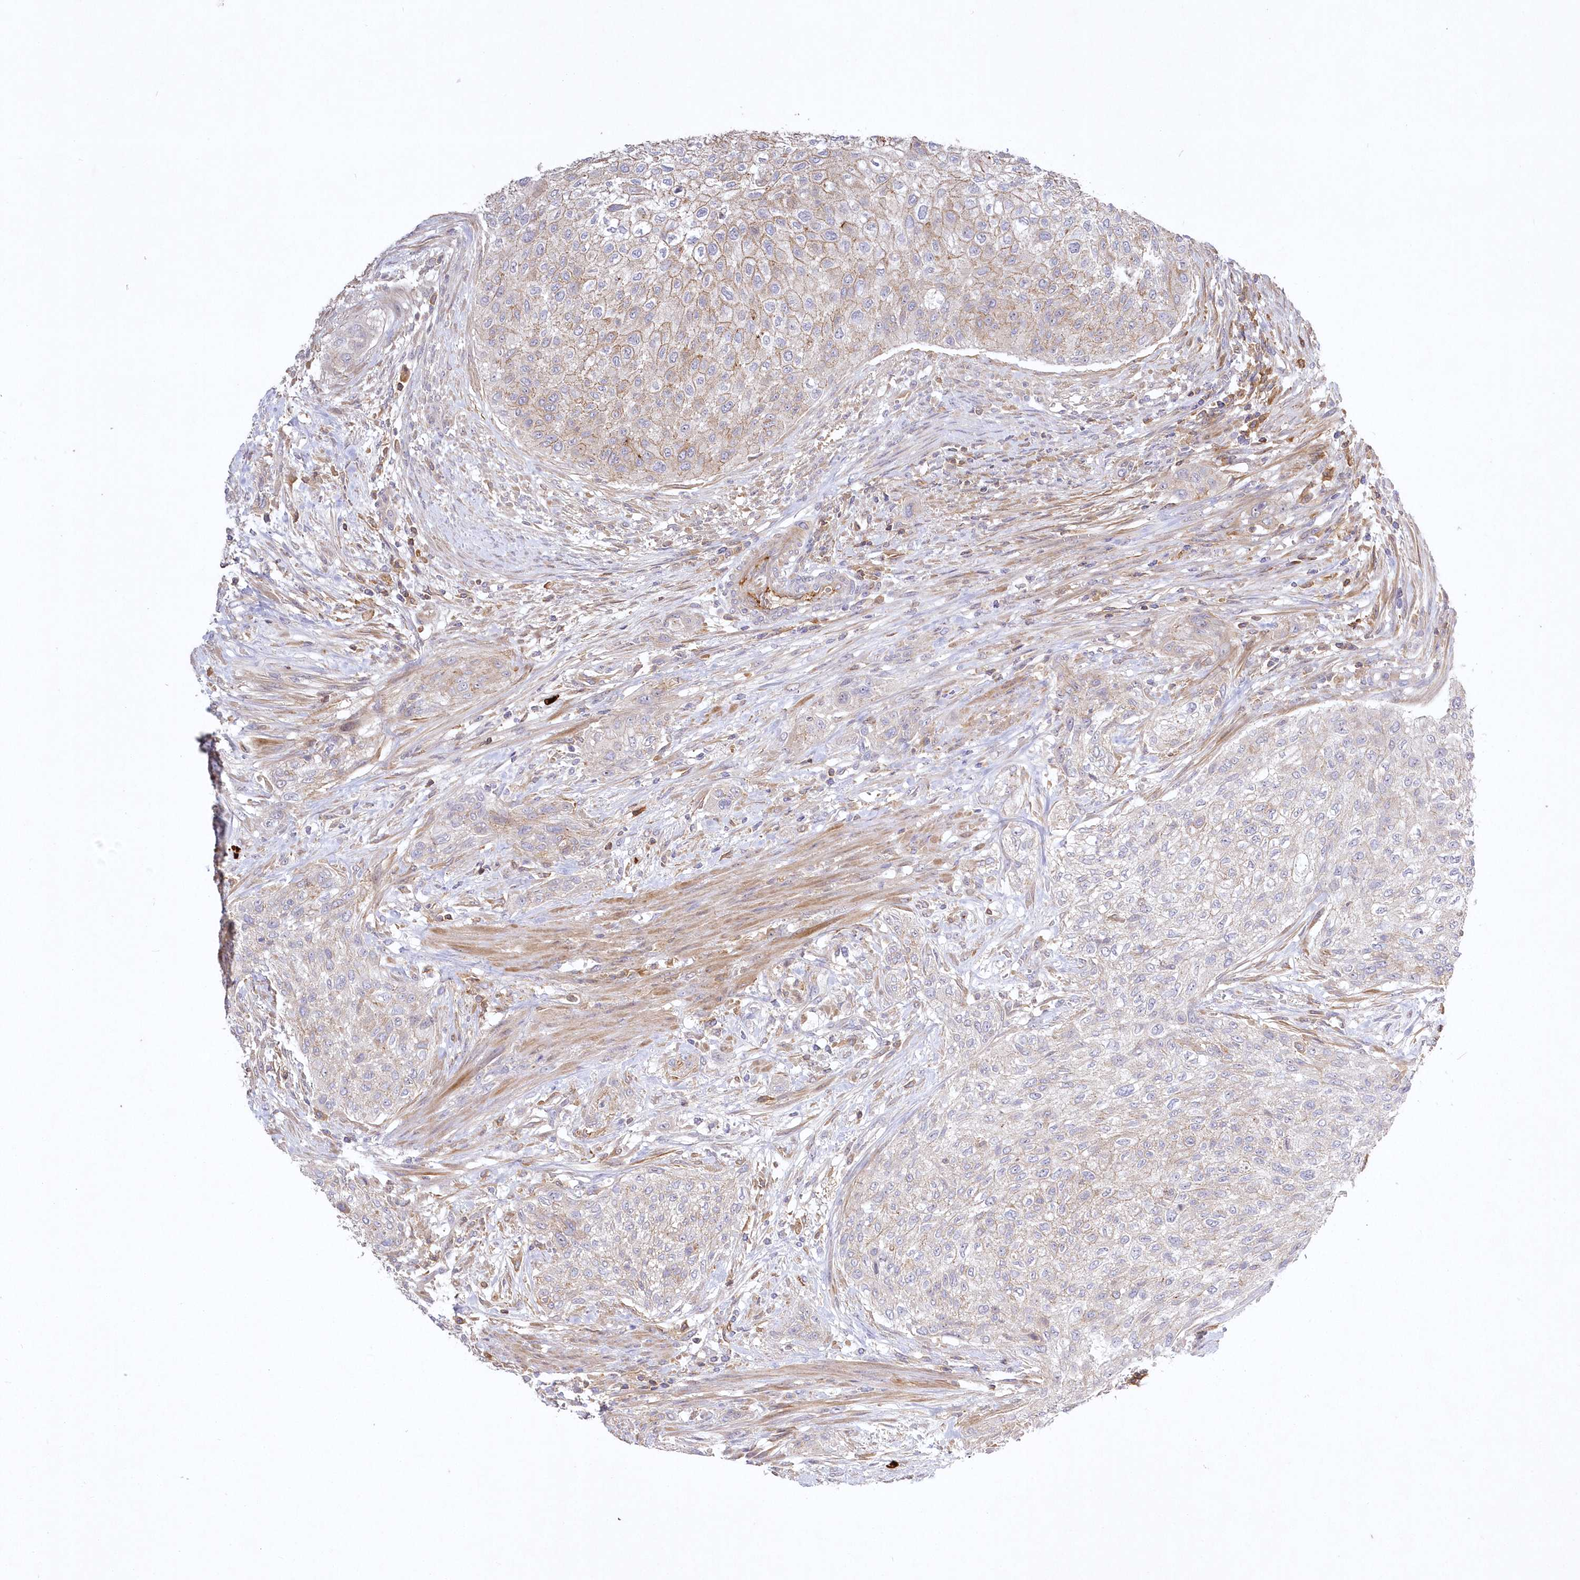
{"staining": {"intensity": "weak", "quantity": "25%-75%", "location": "cytoplasmic/membranous"}, "tissue": "urothelial cancer", "cell_type": "Tumor cells", "image_type": "cancer", "snomed": [{"axis": "morphology", "description": "Urothelial carcinoma, High grade"}, {"axis": "topography", "description": "Urinary bladder"}], "caption": "High-grade urothelial carcinoma tissue exhibits weak cytoplasmic/membranous expression in approximately 25%-75% of tumor cells", "gene": "WBP1L", "patient": {"sex": "male", "age": 35}}